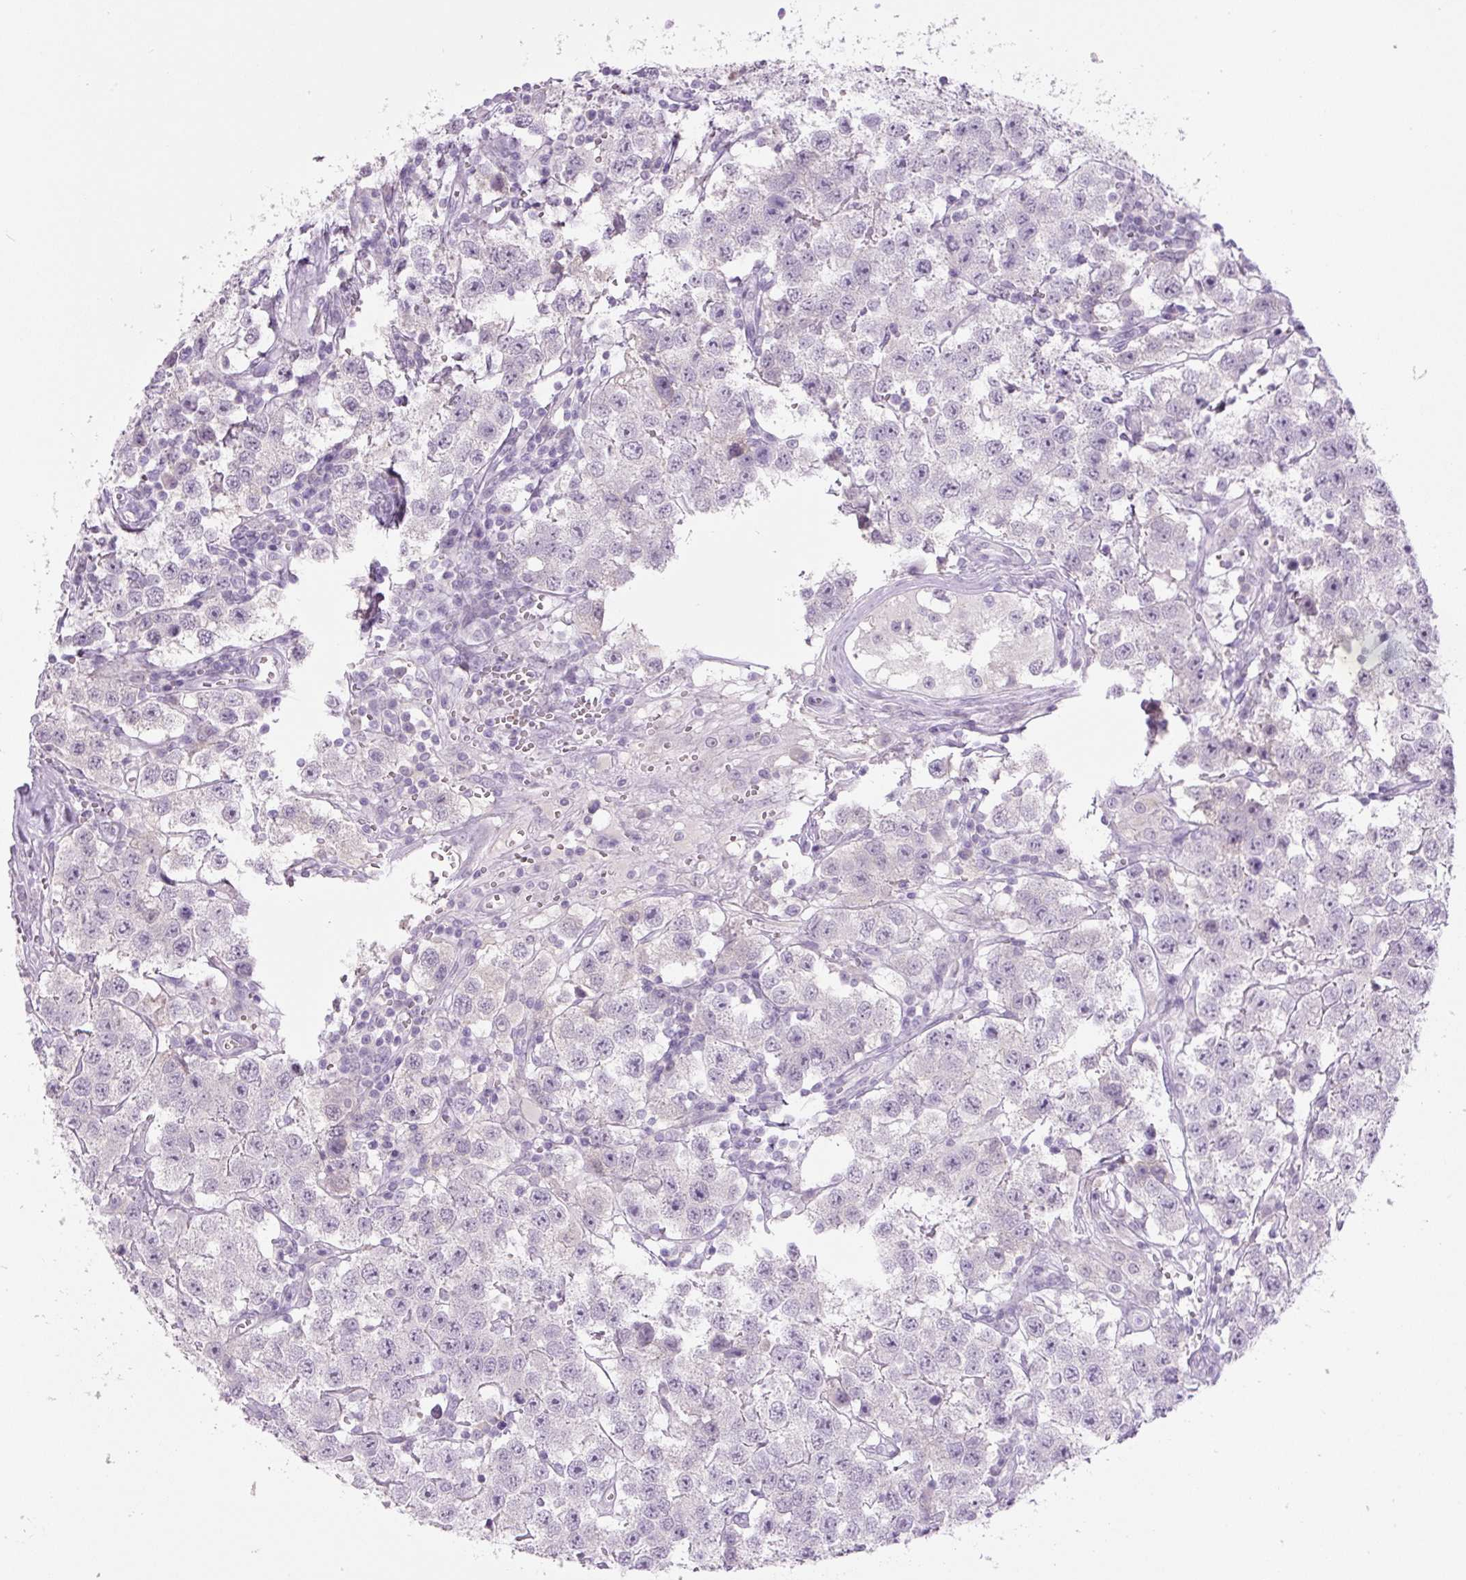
{"staining": {"intensity": "negative", "quantity": "none", "location": "none"}, "tissue": "testis cancer", "cell_type": "Tumor cells", "image_type": "cancer", "snomed": [{"axis": "morphology", "description": "Seminoma, NOS"}, {"axis": "topography", "description": "Testis"}], "caption": "Immunohistochemistry (IHC) micrograph of seminoma (testis) stained for a protein (brown), which shows no expression in tumor cells. (DAB (3,3'-diaminobenzidine) IHC, high magnification).", "gene": "COL9A2", "patient": {"sex": "male", "age": 34}}